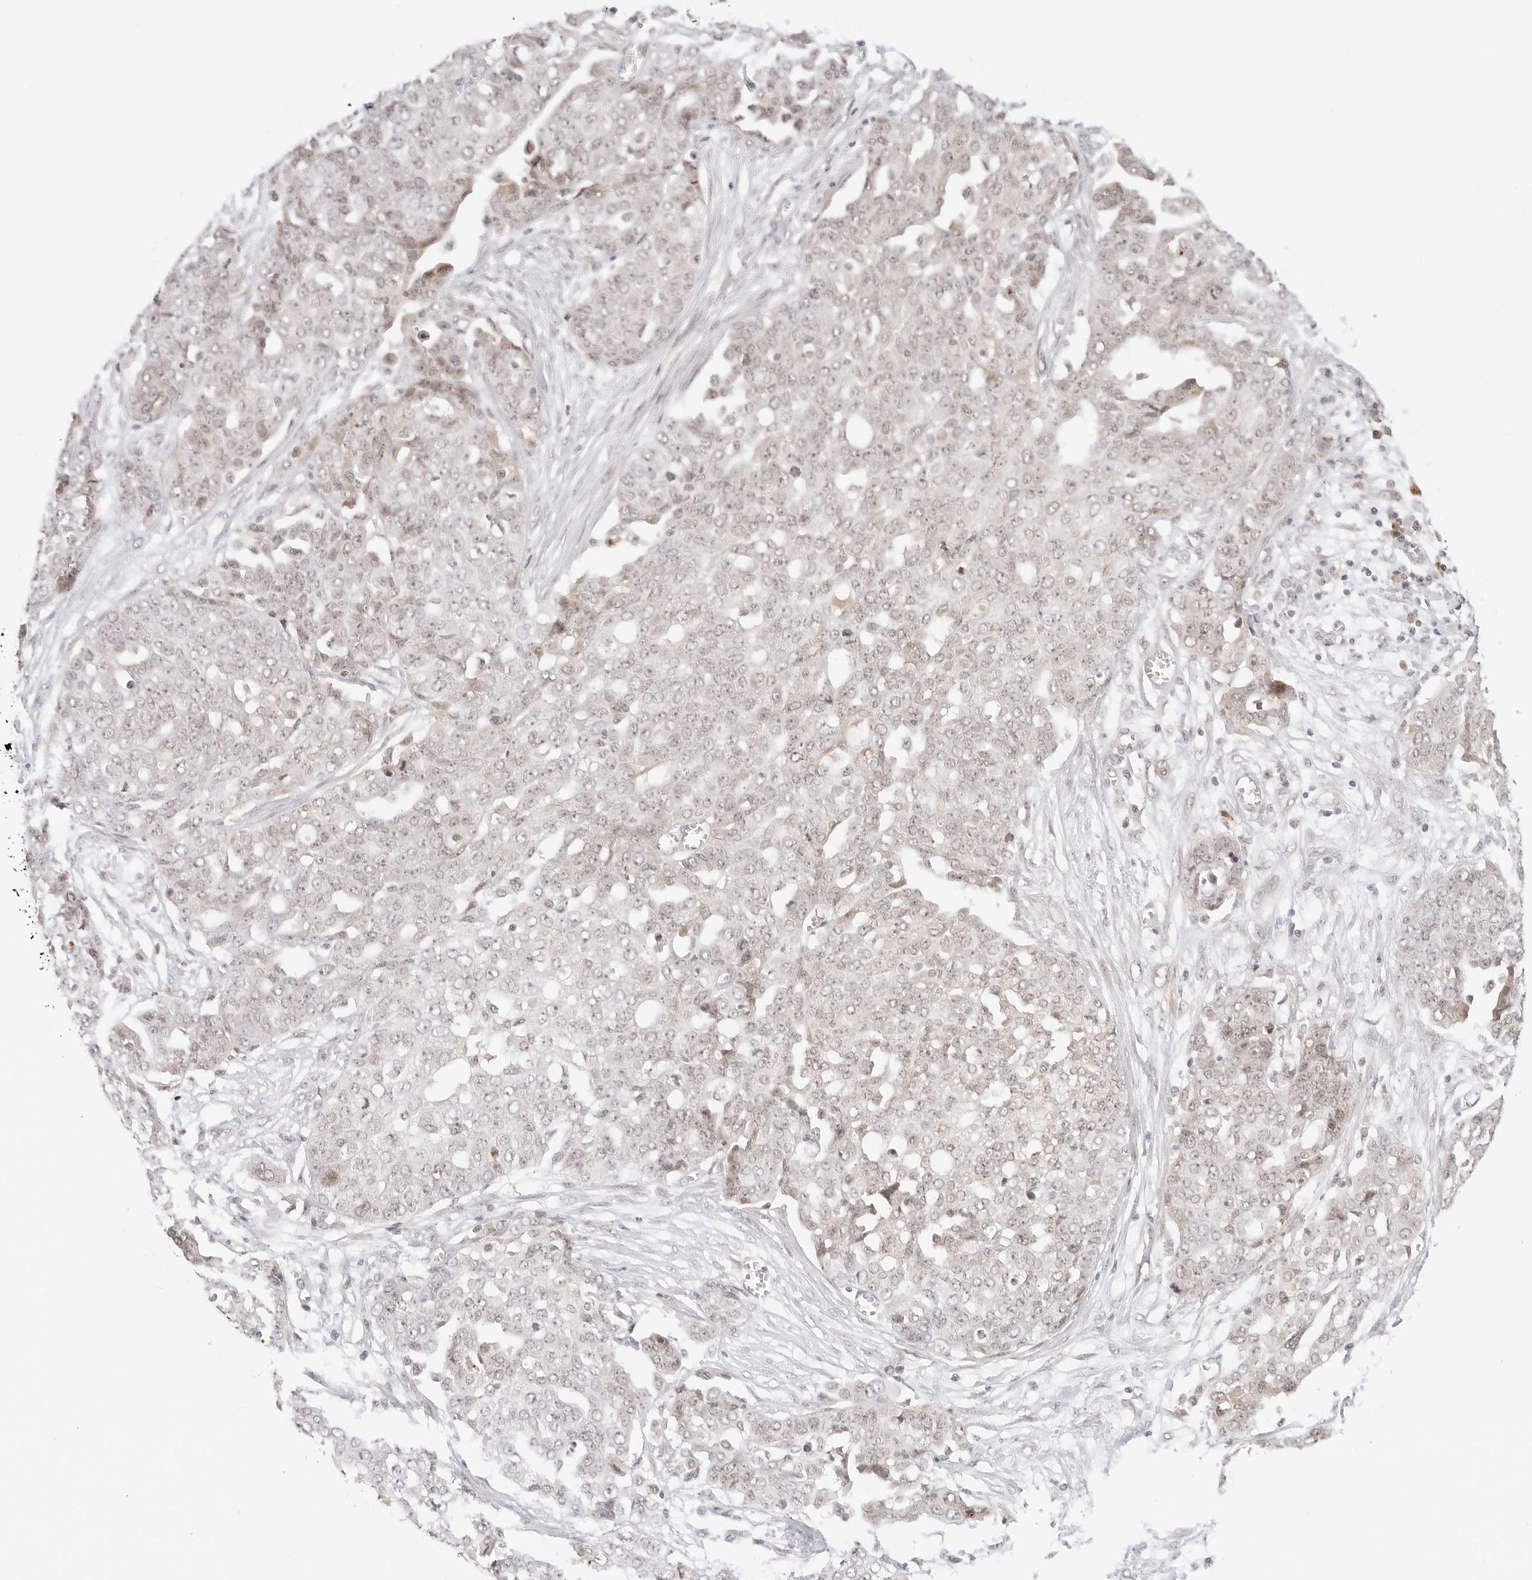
{"staining": {"intensity": "negative", "quantity": "none", "location": "none"}, "tissue": "ovarian cancer", "cell_type": "Tumor cells", "image_type": "cancer", "snomed": [{"axis": "morphology", "description": "Cystadenocarcinoma, serous, NOS"}, {"axis": "topography", "description": "Soft tissue"}, {"axis": "topography", "description": "Ovary"}], "caption": "The micrograph exhibits no significant positivity in tumor cells of ovarian serous cystadenocarcinoma. Nuclei are stained in blue.", "gene": "SEPTIN4", "patient": {"sex": "female", "age": 57}}